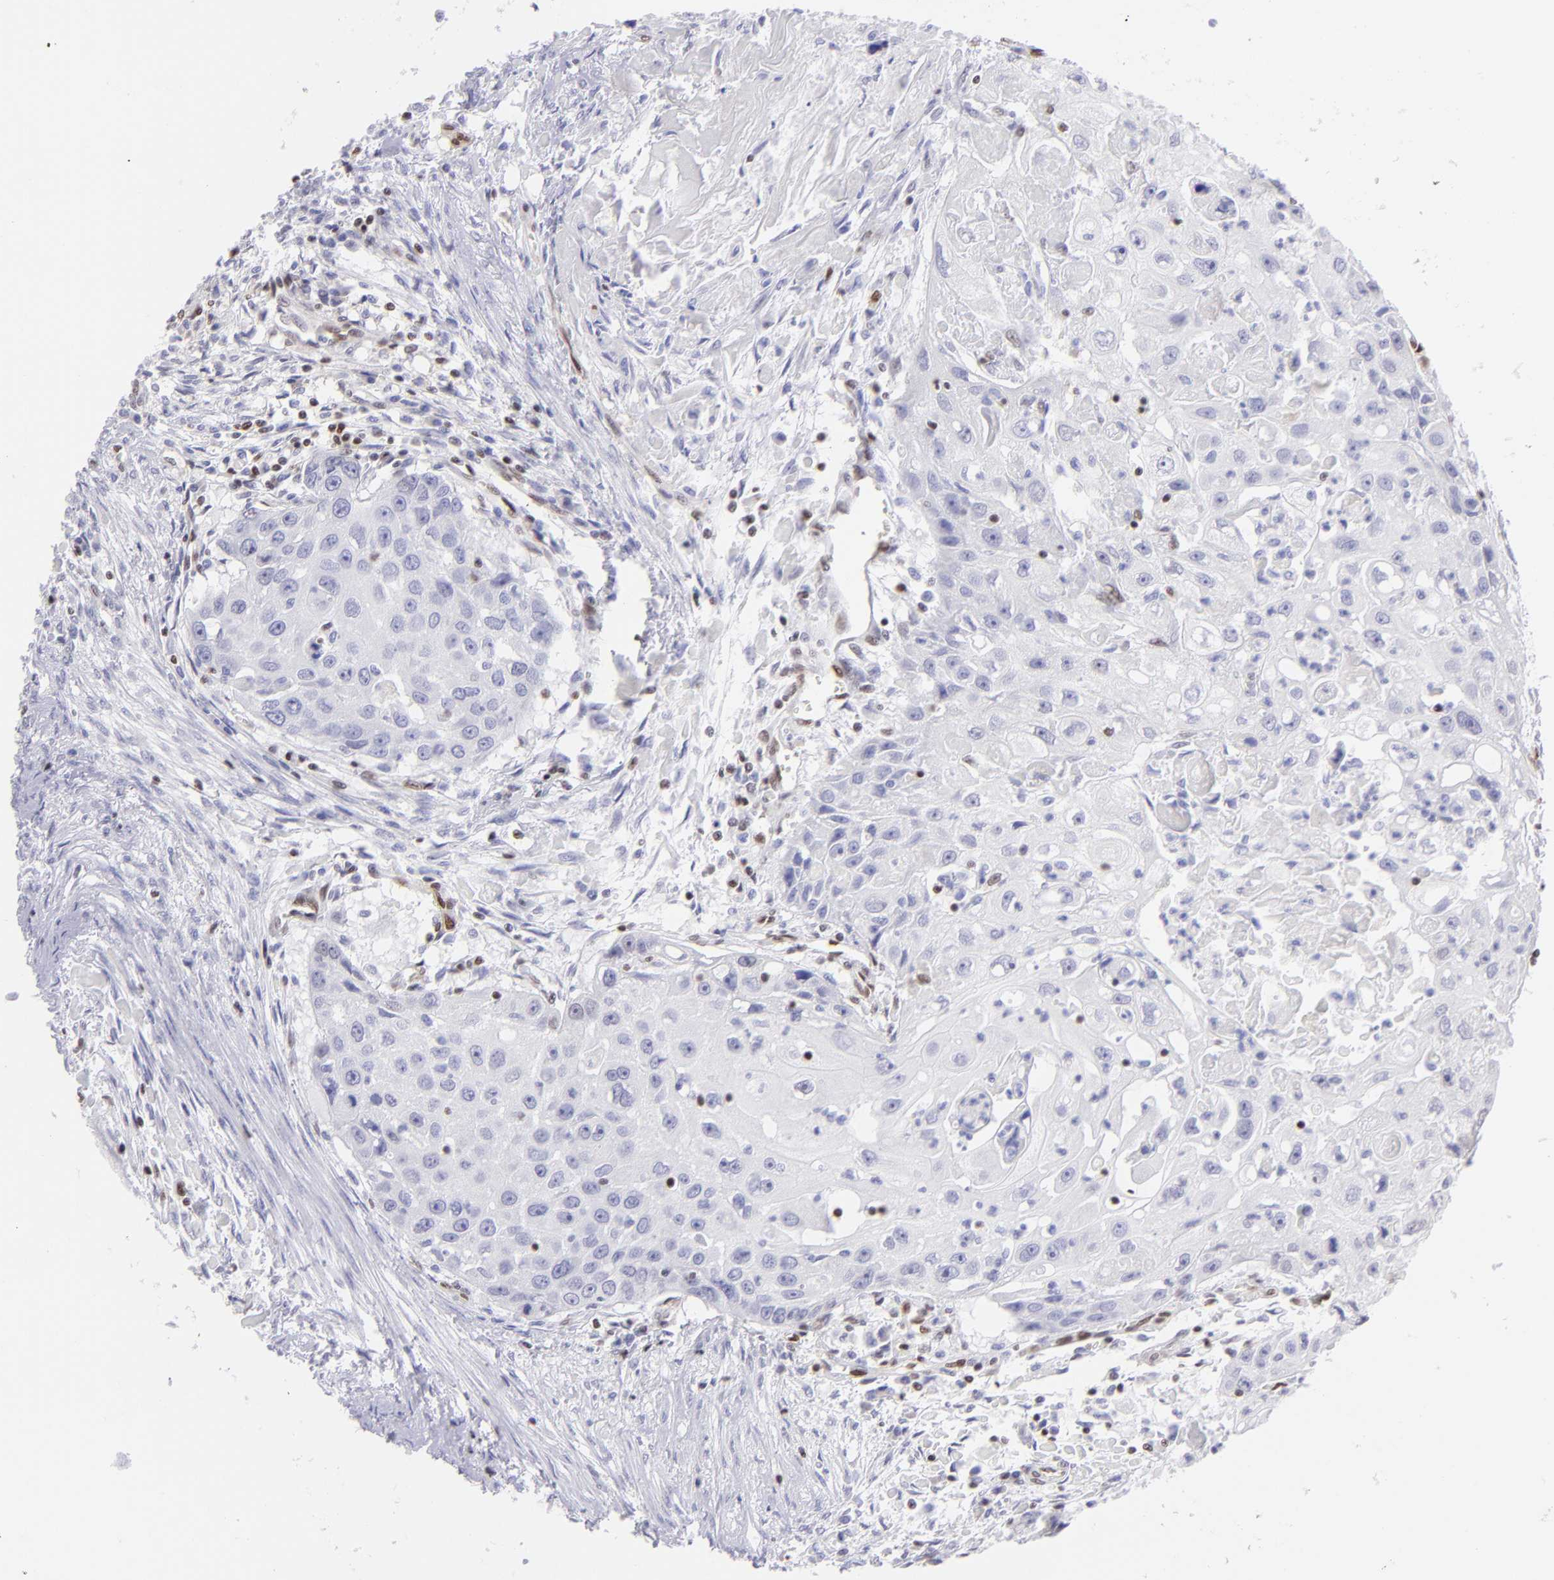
{"staining": {"intensity": "weak", "quantity": "<25%", "location": "nuclear"}, "tissue": "head and neck cancer", "cell_type": "Tumor cells", "image_type": "cancer", "snomed": [{"axis": "morphology", "description": "Squamous cell carcinoma, NOS"}, {"axis": "topography", "description": "Head-Neck"}], "caption": "This is an immunohistochemistry (IHC) micrograph of human squamous cell carcinoma (head and neck). There is no positivity in tumor cells.", "gene": "ETS1", "patient": {"sex": "male", "age": 64}}